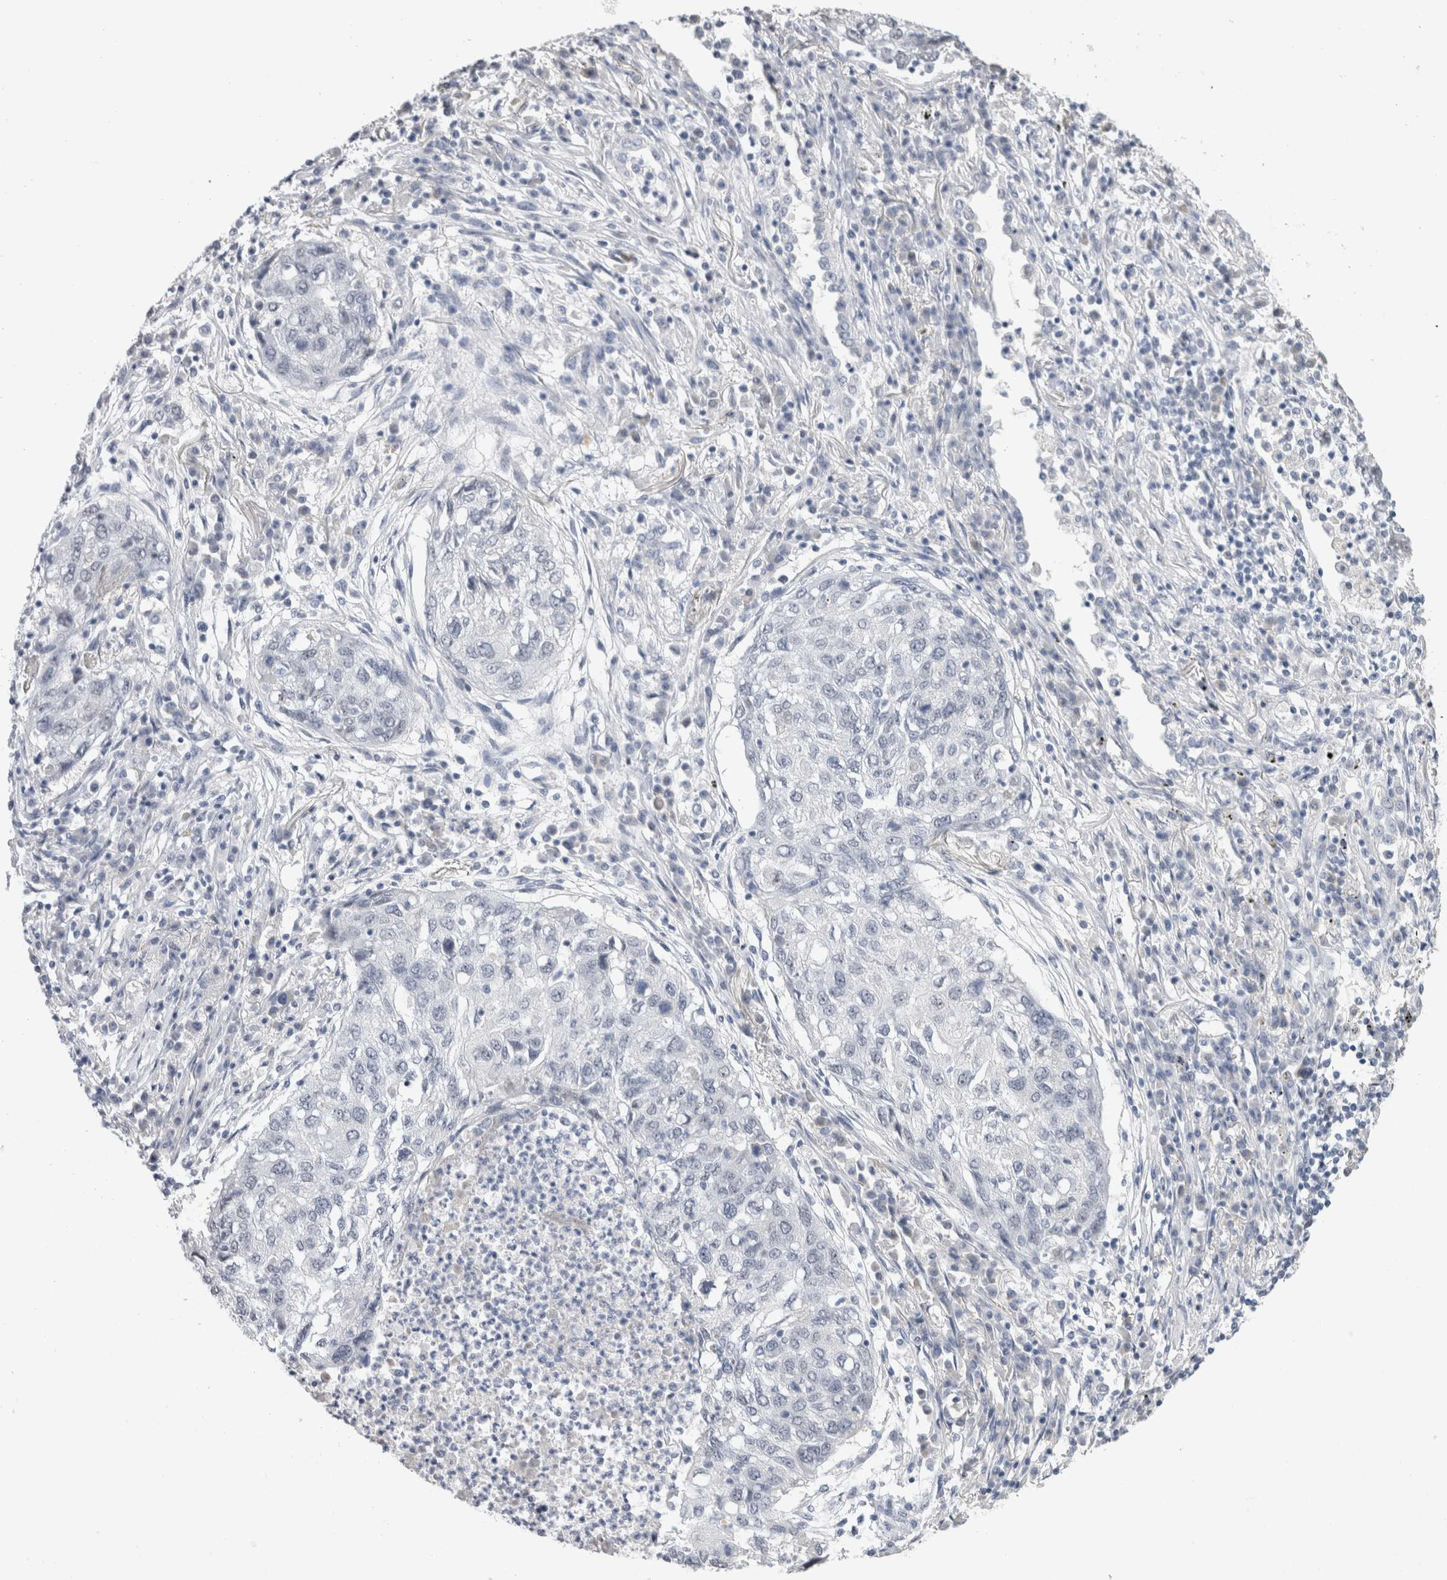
{"staining": {"intensity": "negative", "quantity": "none", "location": "none"}, "tissue": "lung cancer", "cell_type": "Tumor cells", "image_type": "cancer", "snomed": [{"axis": "morphology", "description": "Squamous cell carcinoma, NOS"}, {"axis": "topography", "description": "Lung"}], "caption": "Immunohistochemistry (IHC) histopathology image of neoplastic tissue: human lung cancer stained with DAB displays no significant protein staining in tumor cells.", "gene": "CADM3", "patient": {"sex": "female", "age": 63}}